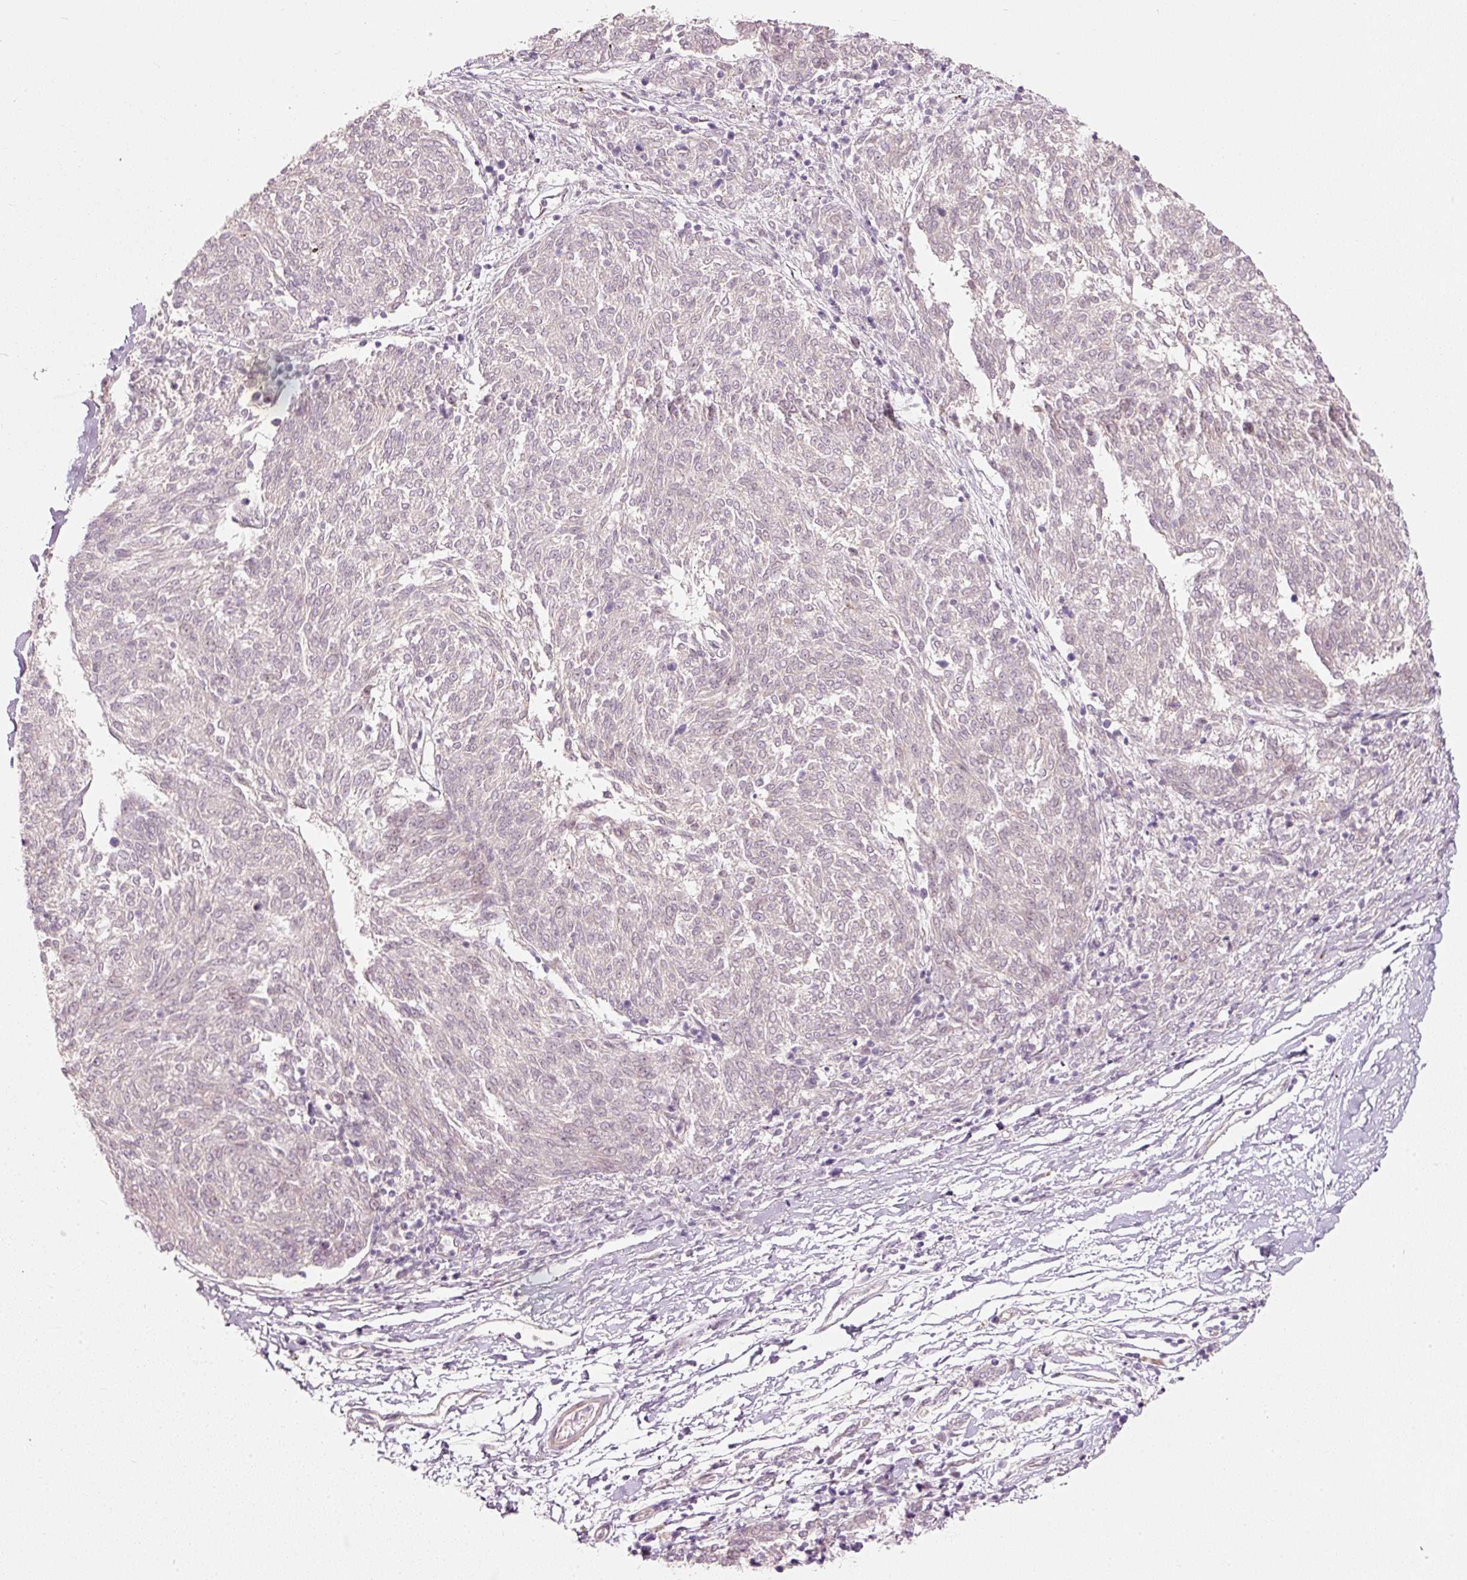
{"staining": {"intensity": "negative", "quantity": "none", "location": "none"}, "tissue": "melanoma", "cell_type": "Tumor cells", "image_type": "cancer", "snomed": [{"axis": "morphology", "description": "Malignant melanoma, NOS"}, {"axis": "topography", "description": "Skin"}], "caption": "The photomicrograph exhibits no staining of tumor cells in melanoma.", "gene": "SLC20A1", "patient": {"sex": "female", "age": 72}}